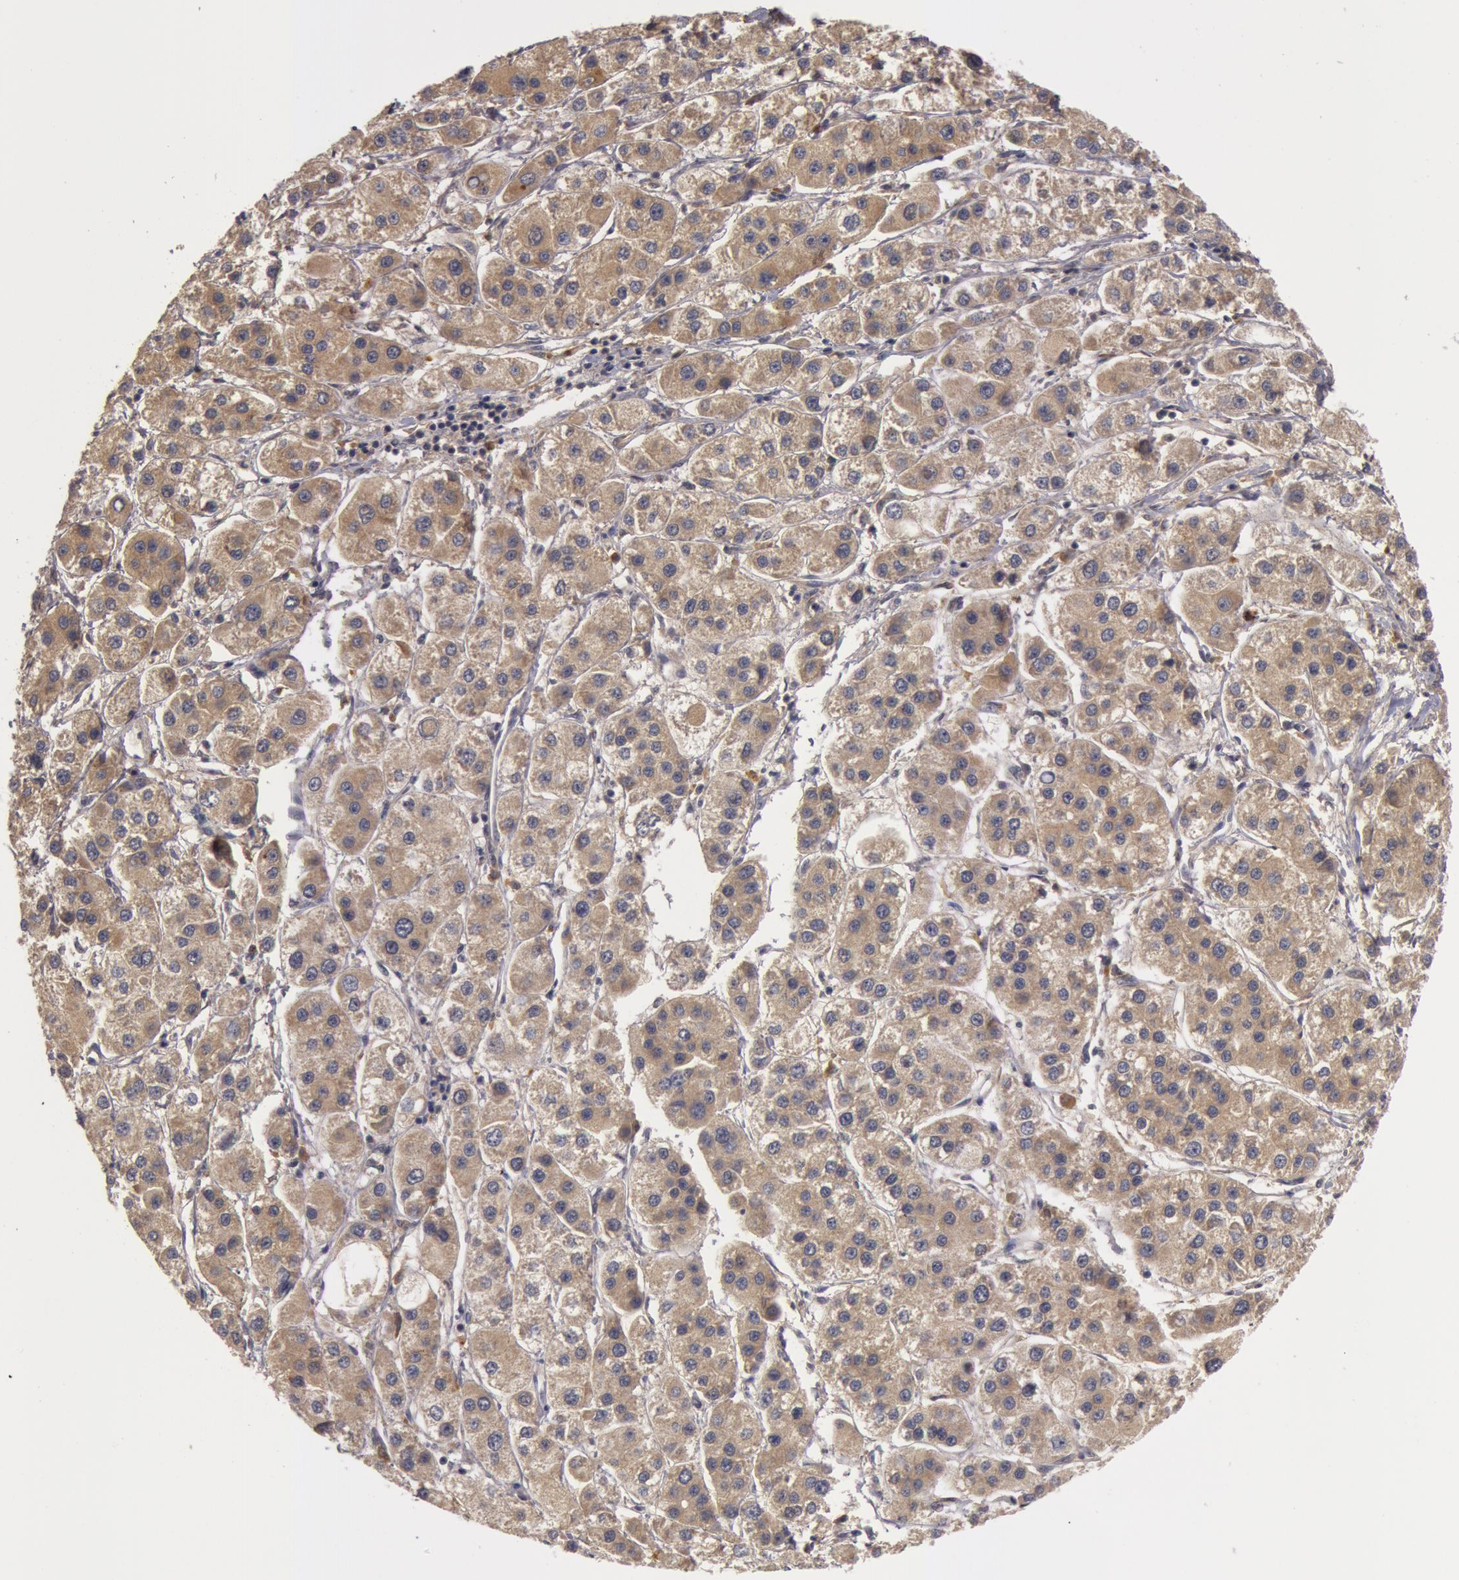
{"staining": {"intensity": "moderate", "quantity": ">75%", "location": "cytoplasmic/membranous"}, "tissue": "liver cancer", "cell_type": "Tumor cells", "image_type": "cancer", "snomed": [{"axis": "morphology", "description": "Carcinoma, Hepatocellular, NOS"}, {"axis": "topography", "description": "Liver"}], "caption": "Hepatocellular carcinoma (liver) stained with a protein marker displays moderate staining in tumor cells.", "gene": "BCHE", "patient": {"sex": "female", "age": 85}}